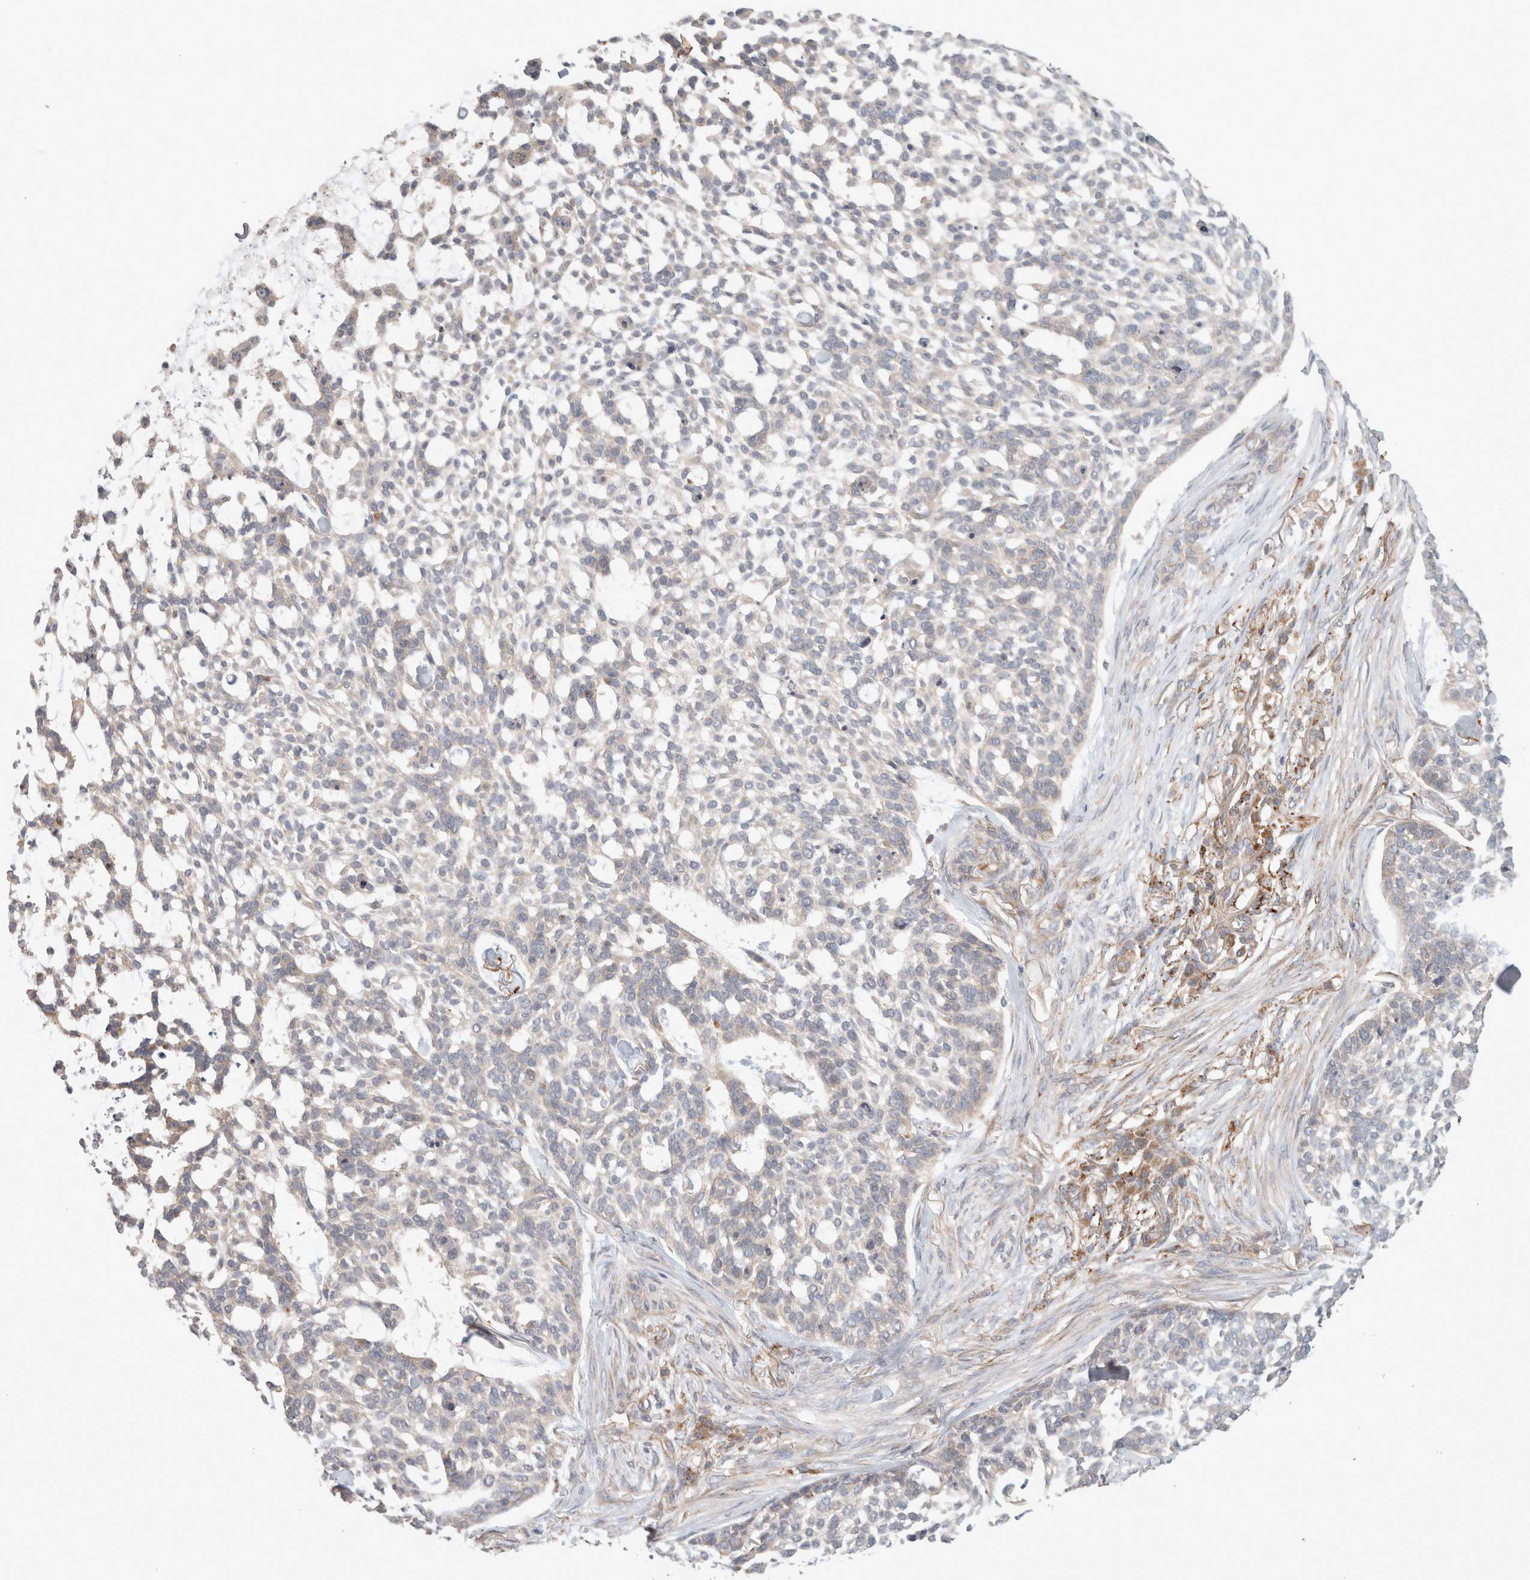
{"staining": {"intensity": "negative", "quantity": "none", "location": "none"}, "tissue": "skin cancer", "cell_type": "Tumor cells", "image_type": "cancer", "snomed": [{"axis": "morphology", "description": "Basal cell carcinoma"}, {"axis": "topography", "description": "Skin"}], "caption": "Immunohistochemistry (IHC) histopathology image of neoplastic tissue: human skin cancer (basal cell carcinoma) stained with DAB (3,3'-diaminobenzidine) reveals no significant protein positivity in tumor cells.", "gene": "HROB", "patient": {"sex": "female", "age": 64}}